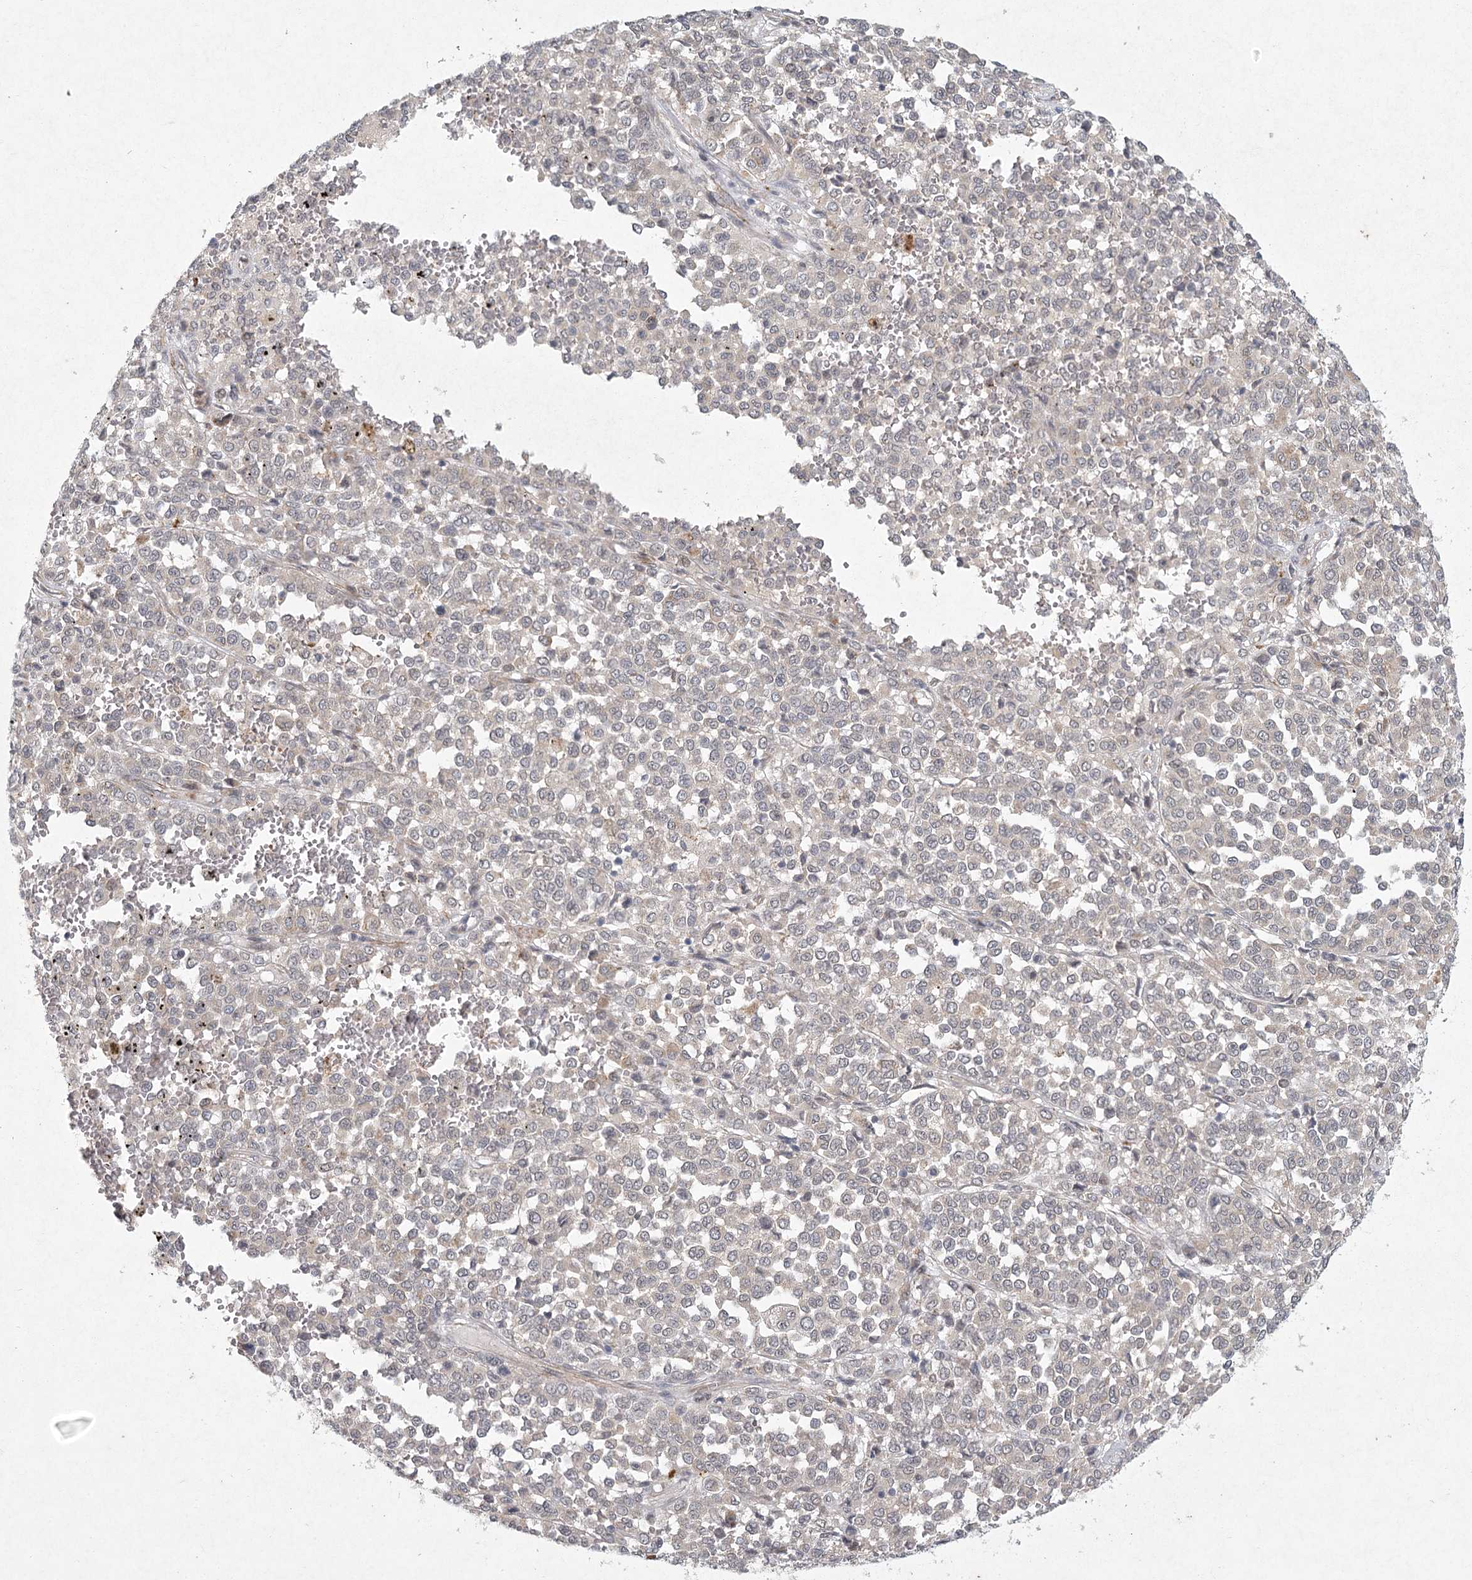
{"staining": {"intensity": "negative", "quantity": "none", "location": "none"}, "tissue": "melanoma", "cell_type": "Tumor cells", "image_type": "cancer", "snomed": [{"axis": "morphology", "description": "Malignant melanoma, Metastatic site"}, {"axis": "topography", "description": "Pancreas"}], "caption": "Tumor cells show no significant protein positivity in melanoma.", "gene": "MEPE", "patient": {"sex": "female", "age": 30}}